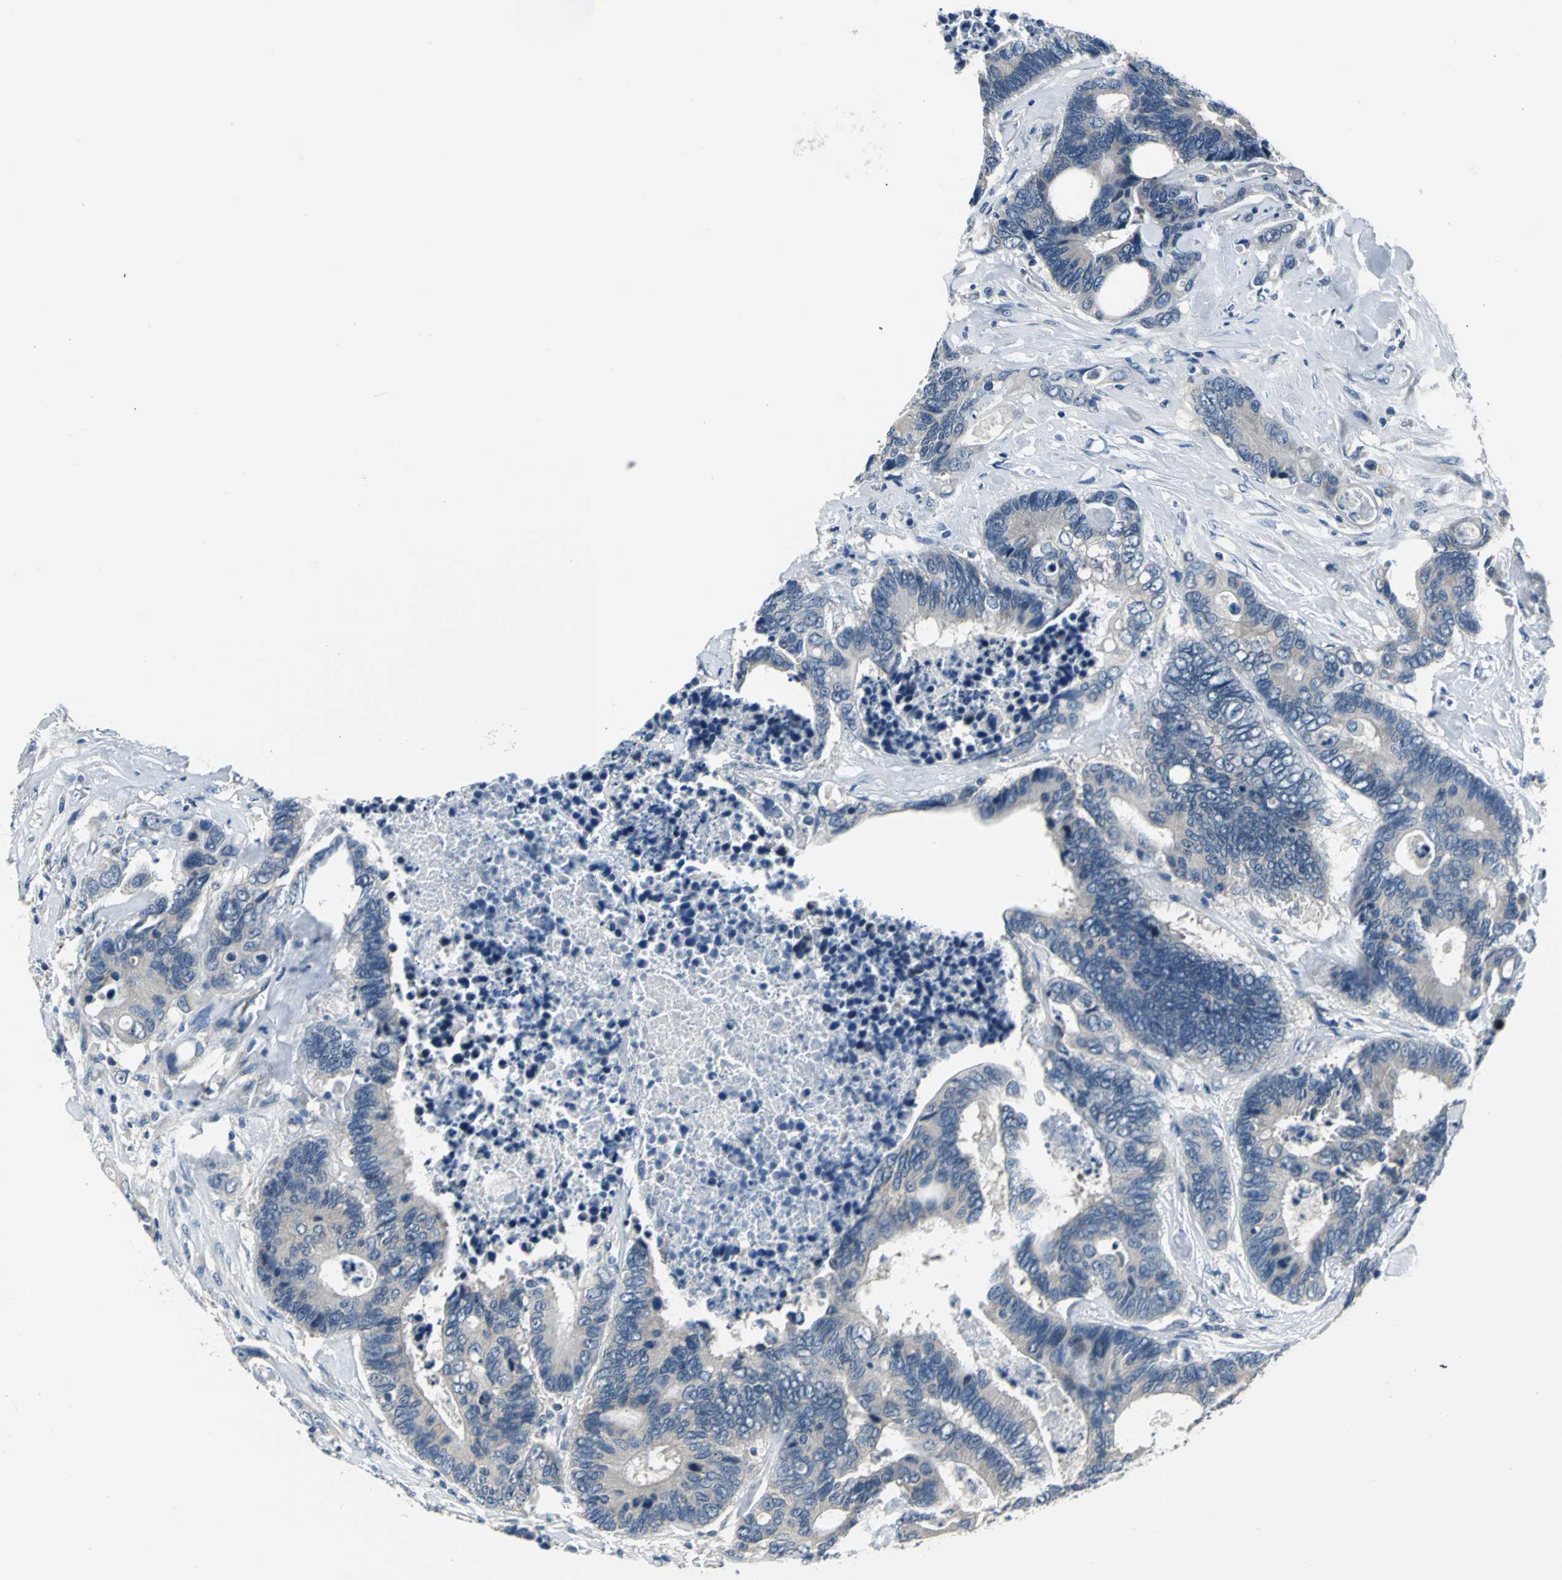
{"staining": {"intensity": "weak", "quantity": "25%-75%", "location": "cytoplasmic/membranous"}, "tissue": "colorectal cancer", "cell_type": "Tumor cells", "image_type": "cancer", "snomed": [{"axis": "morphology", "description": "Adenocarcinoma, NOS"}, {"axis": "topography", "description": "Rectum"}], "caption": "Weak cytoplasmic/membranous positivity is identified in about 25%-75% of tumor cells in colorectal adenocarcinoma.", "gene": "ZNF415", "patient": {"sex": "male", "age": 55}}